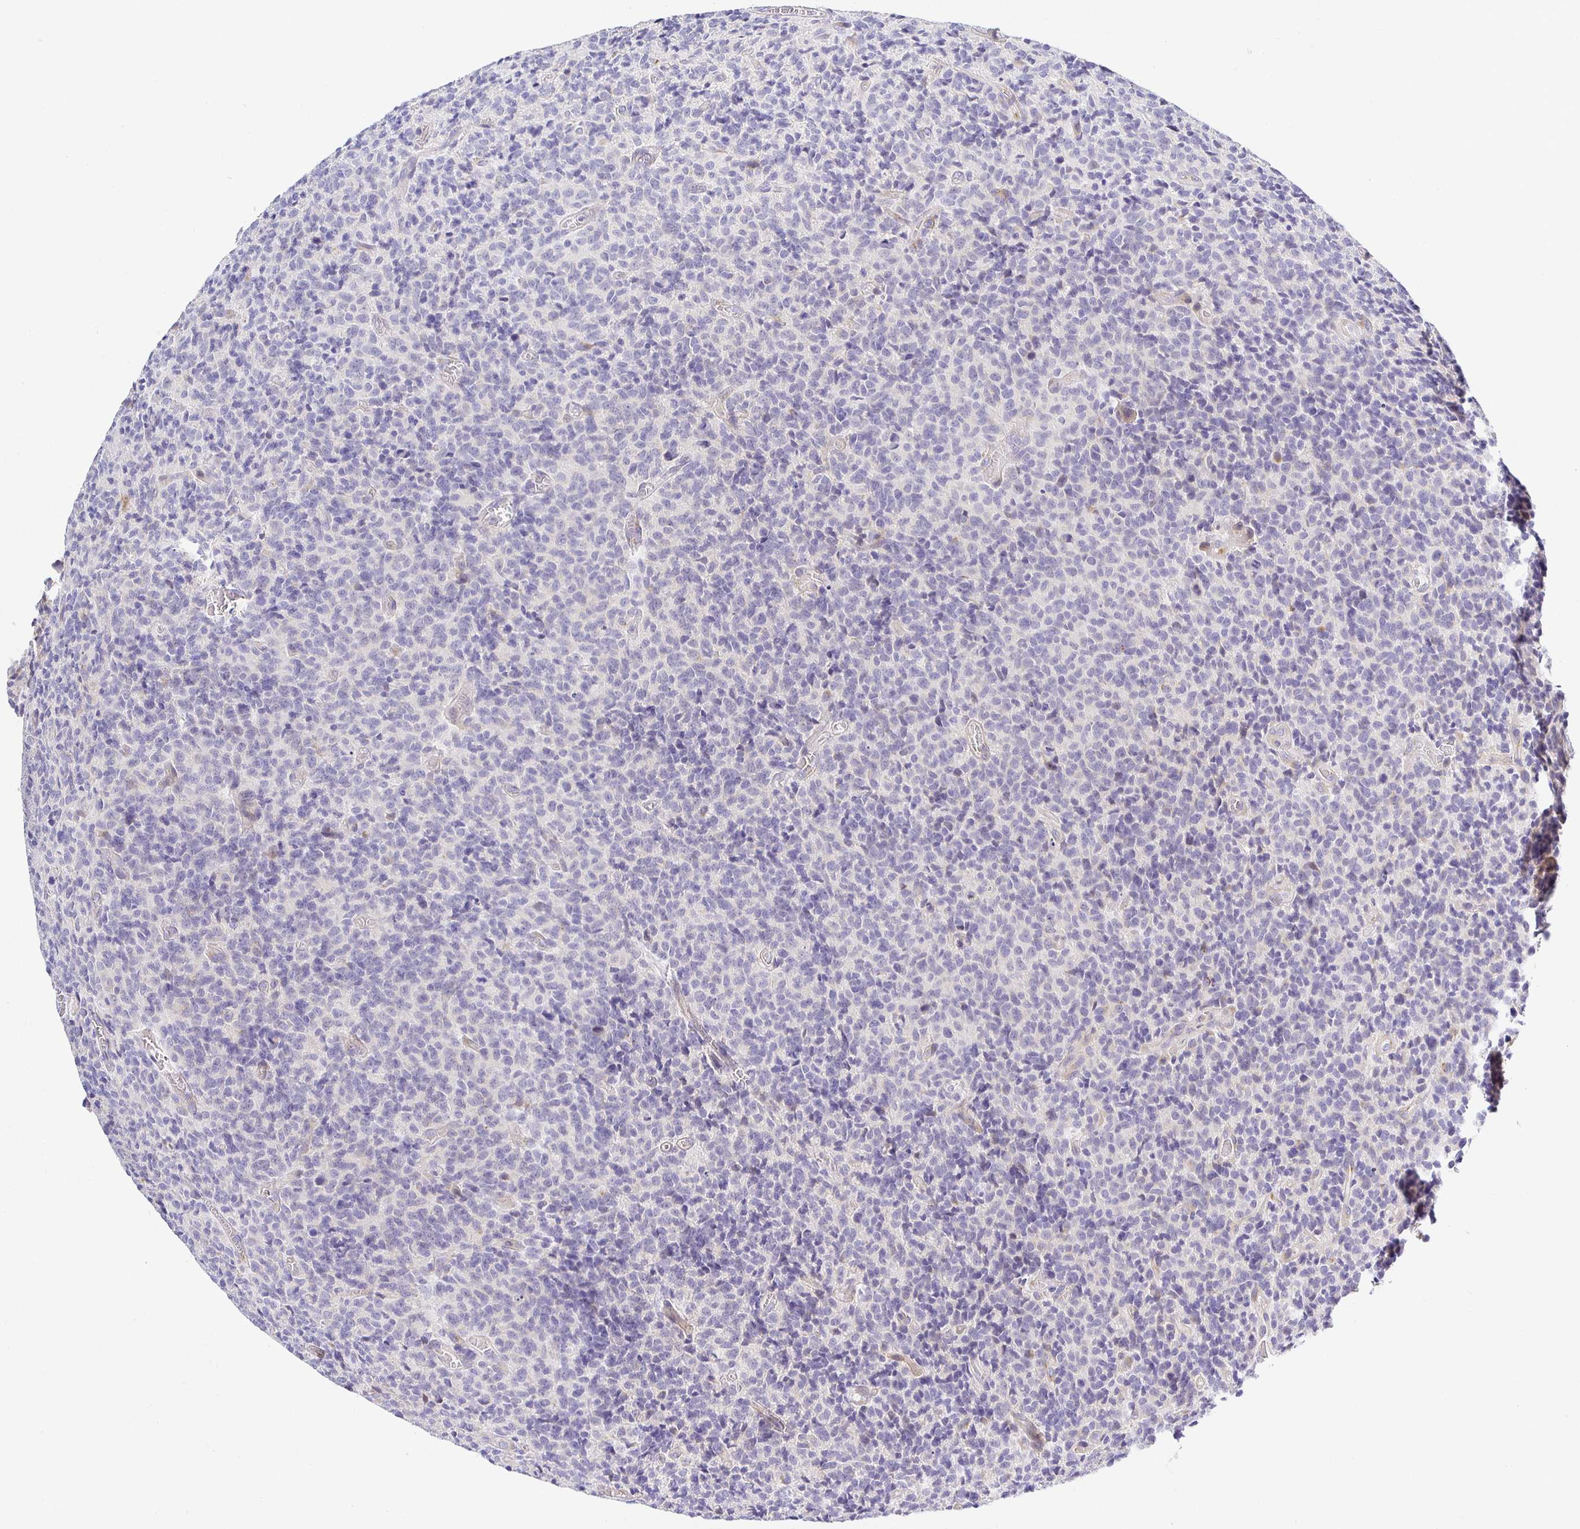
{"staining": {"intensity": "negative", "quantity": "none", "location": "none"}, "tissue": "glioma", "cell_type": "Tumor cells", "image_type": "cancer", "snomed": [{"axis": "morphology", "description": "Glioma, malignant, High grade"}, {"axis": "topography", "description": "Brain"}], "caption": "Protein analysis of malignant glioma (high-grade) shows no significant positivity in tumor cells. (DAB immunohistochemistry, high magnification).", "gene": "OPALIN", "patient": {"sex": "male", "age": 76}}